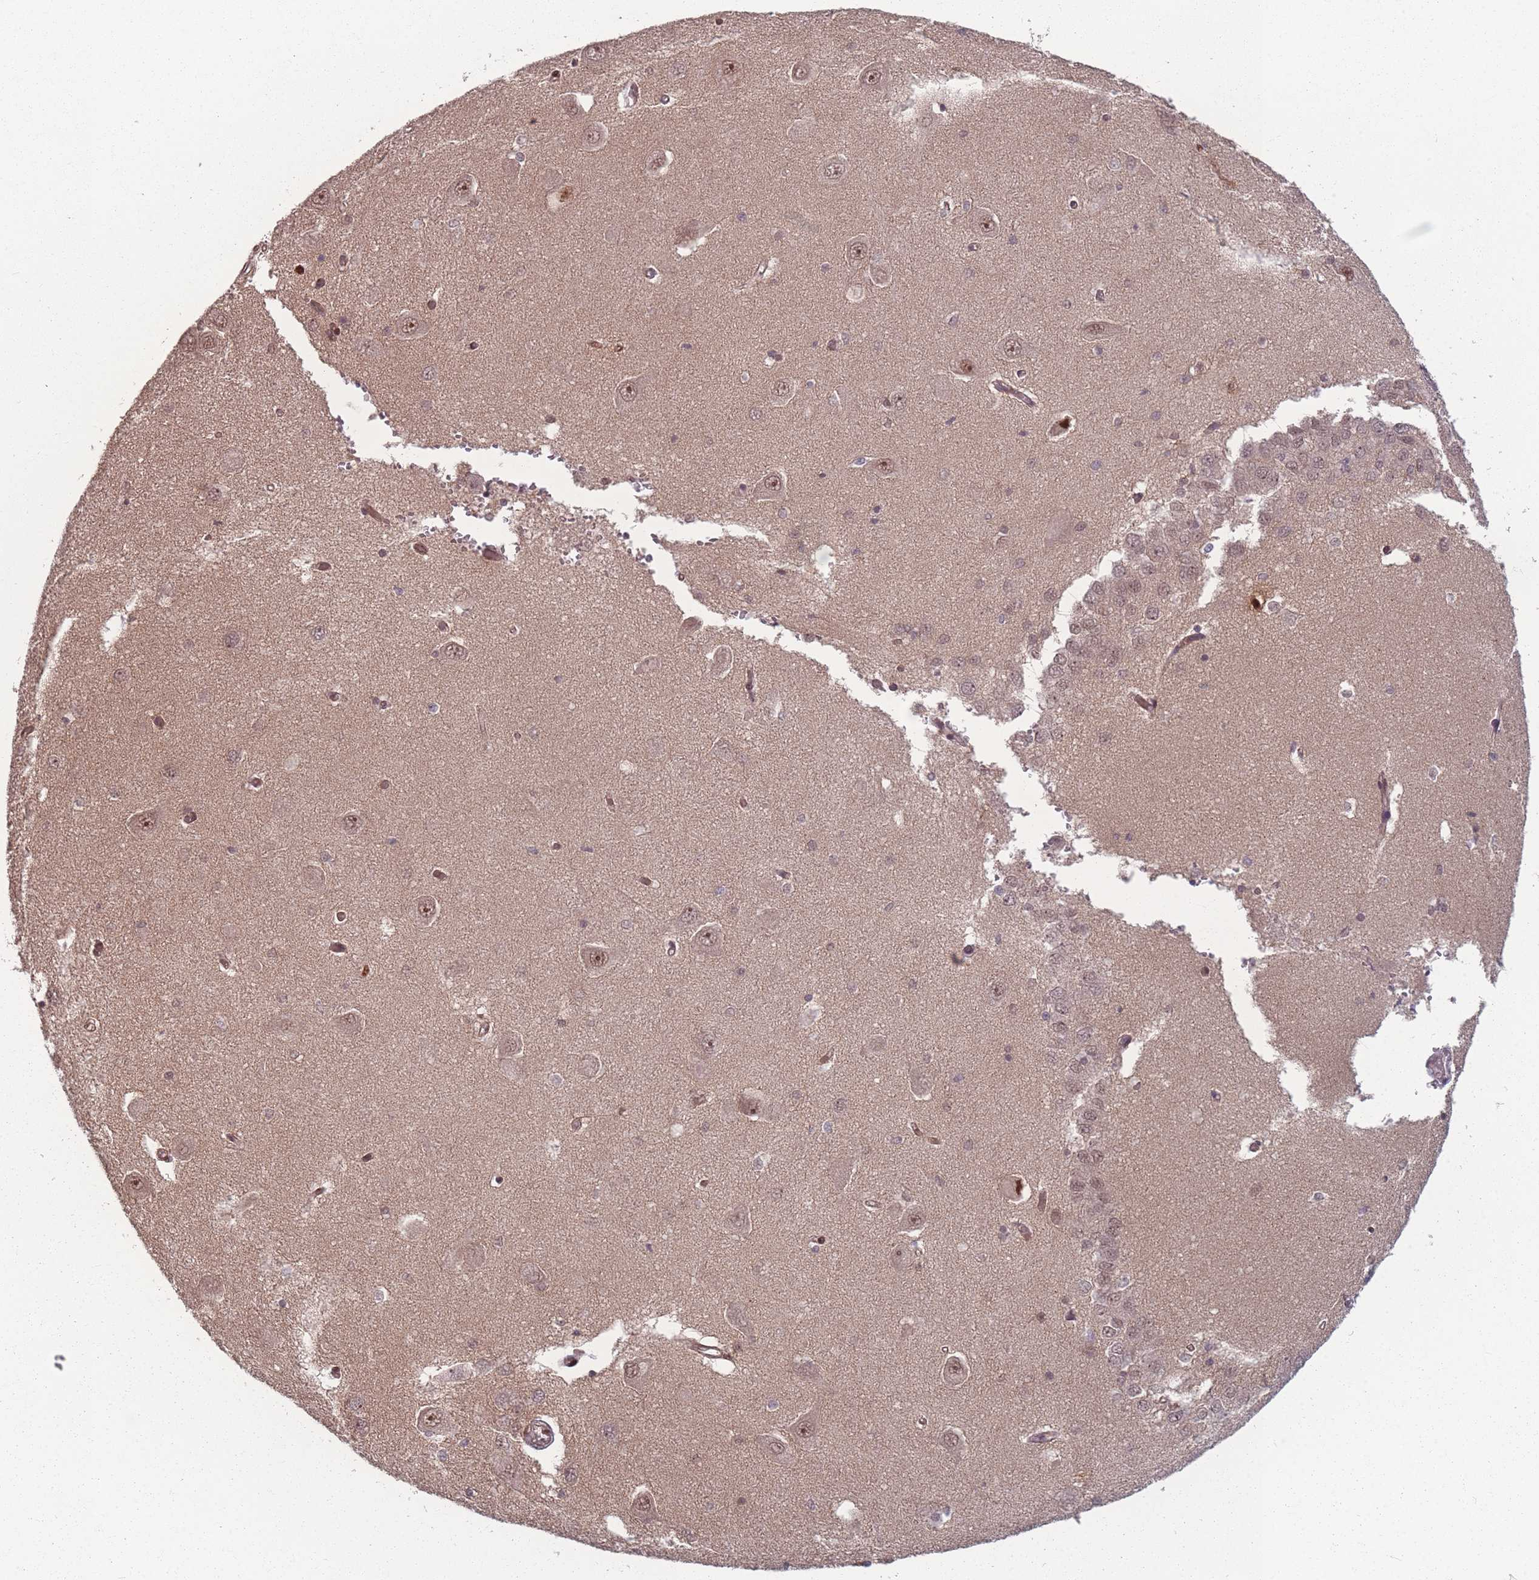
{"staining": {"intensity": "moderate", "quantity": ">75%", "location": "nuclear"}, "tissue": "hippocampus", "cell_type": "Glial cells", "image_type": "normal", "snomed": [{"axis": "morphology", "description": "Normal tissue, NOS"}, {"axis": "topography", "description": "Hippocampus"}], "caption": "High-power microscopy captured an IHC histopathology image of benign hippocampus, revealing moderate nuclear staining in approximately >75% of glial cells. The staining is performed using DAB brown chromogen to label protein expression. The nuclei are counter-stained blue using hematoxylin.", "gene": "WDR55", "patient": {"sex": "male", "age": 45}}